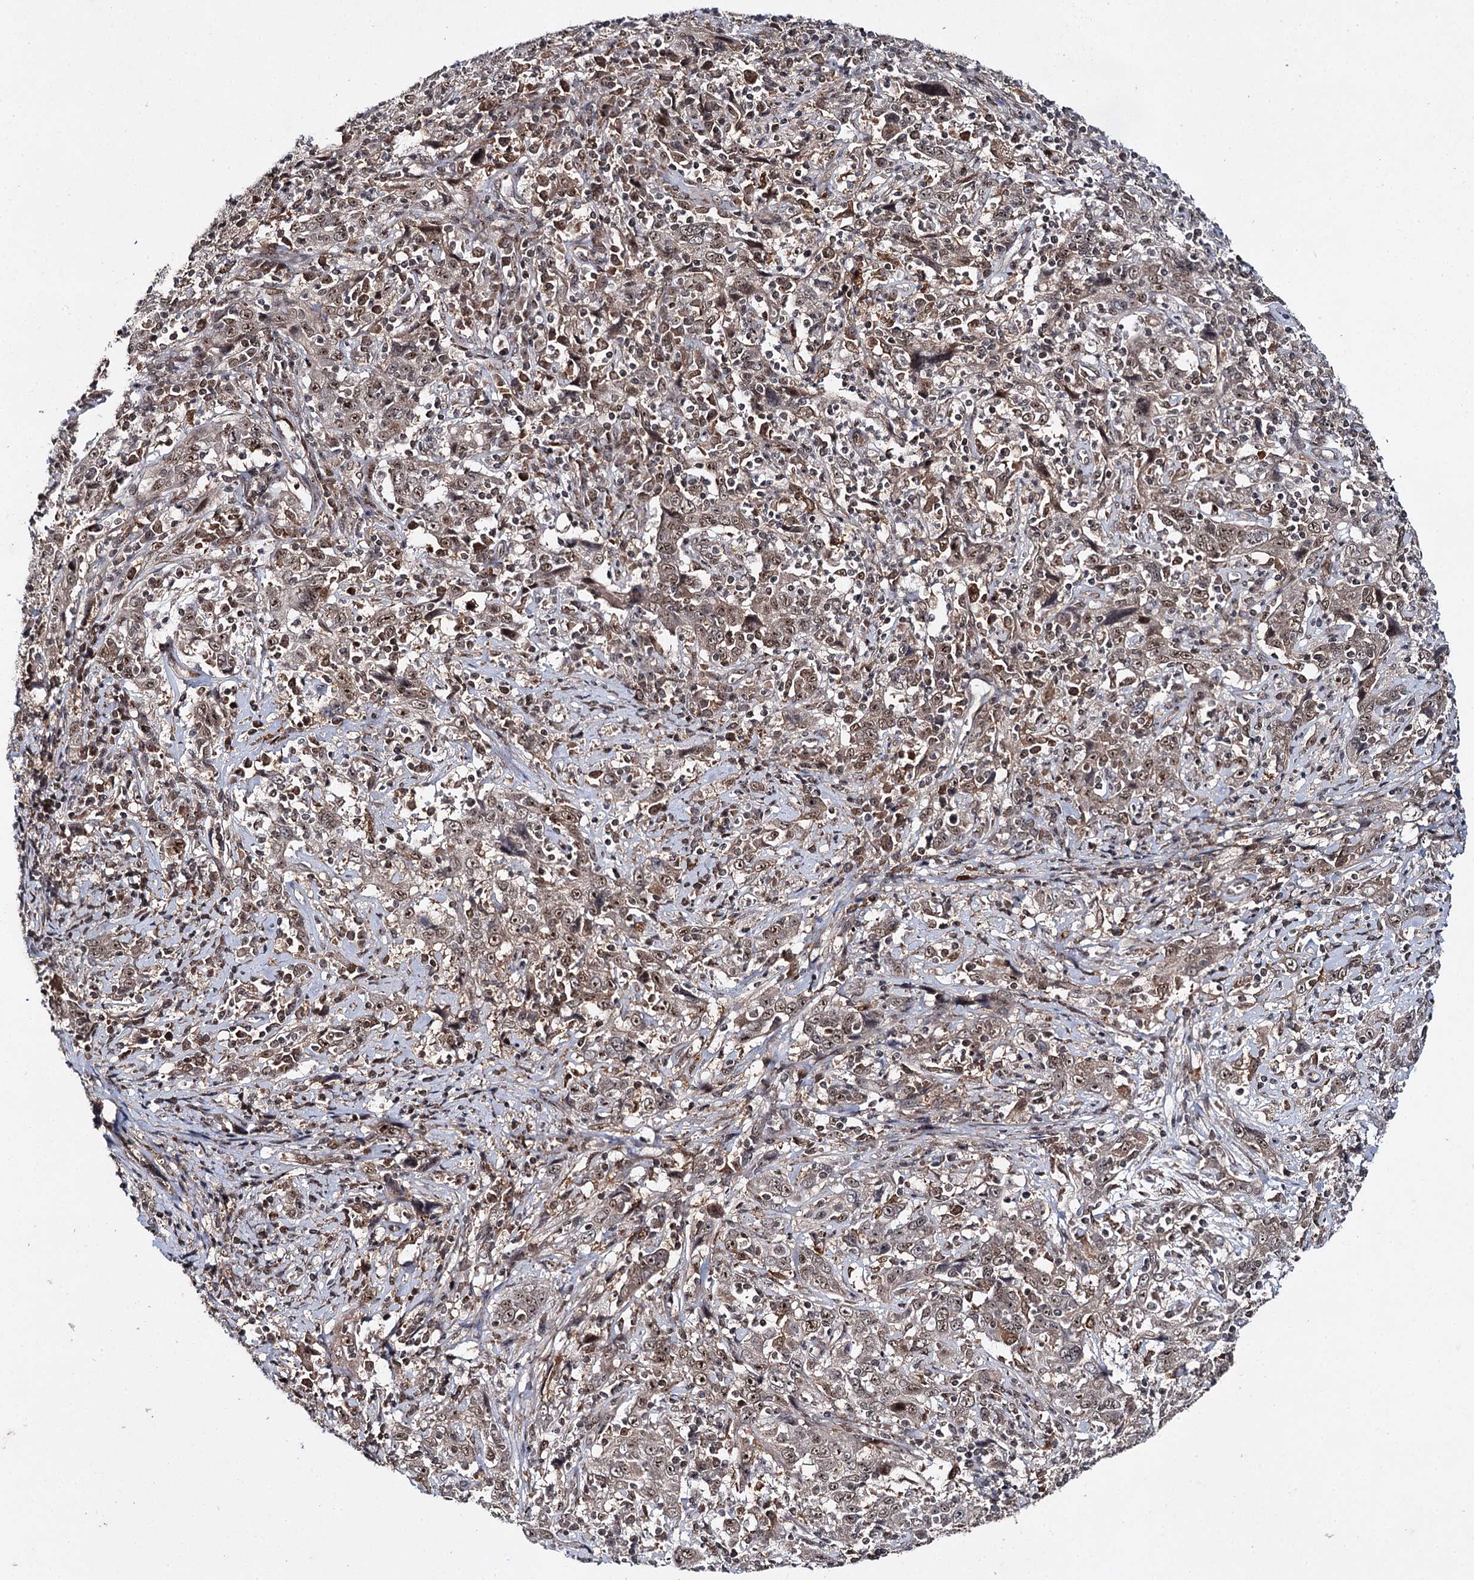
{"staining": {"intensity": "moderate", "quantity": ">75%", "location": "nuclear"}, "tissue": "cervical cancer", "cell_type": "Tumor cells", "image_type": "cancer", "snomed": [{"axis": "morphology", "description": "Squamous cell carcinoma, NOS"}, {"axis": "topography", "description": "Cervix"}], "caption": "A brown stain shows moderate nuclear staining of a protein in squamous cell carcinoma (cervical) tumor cells.", "gene": "BUD13", "patient": {"sex": "female", "age": 46}}